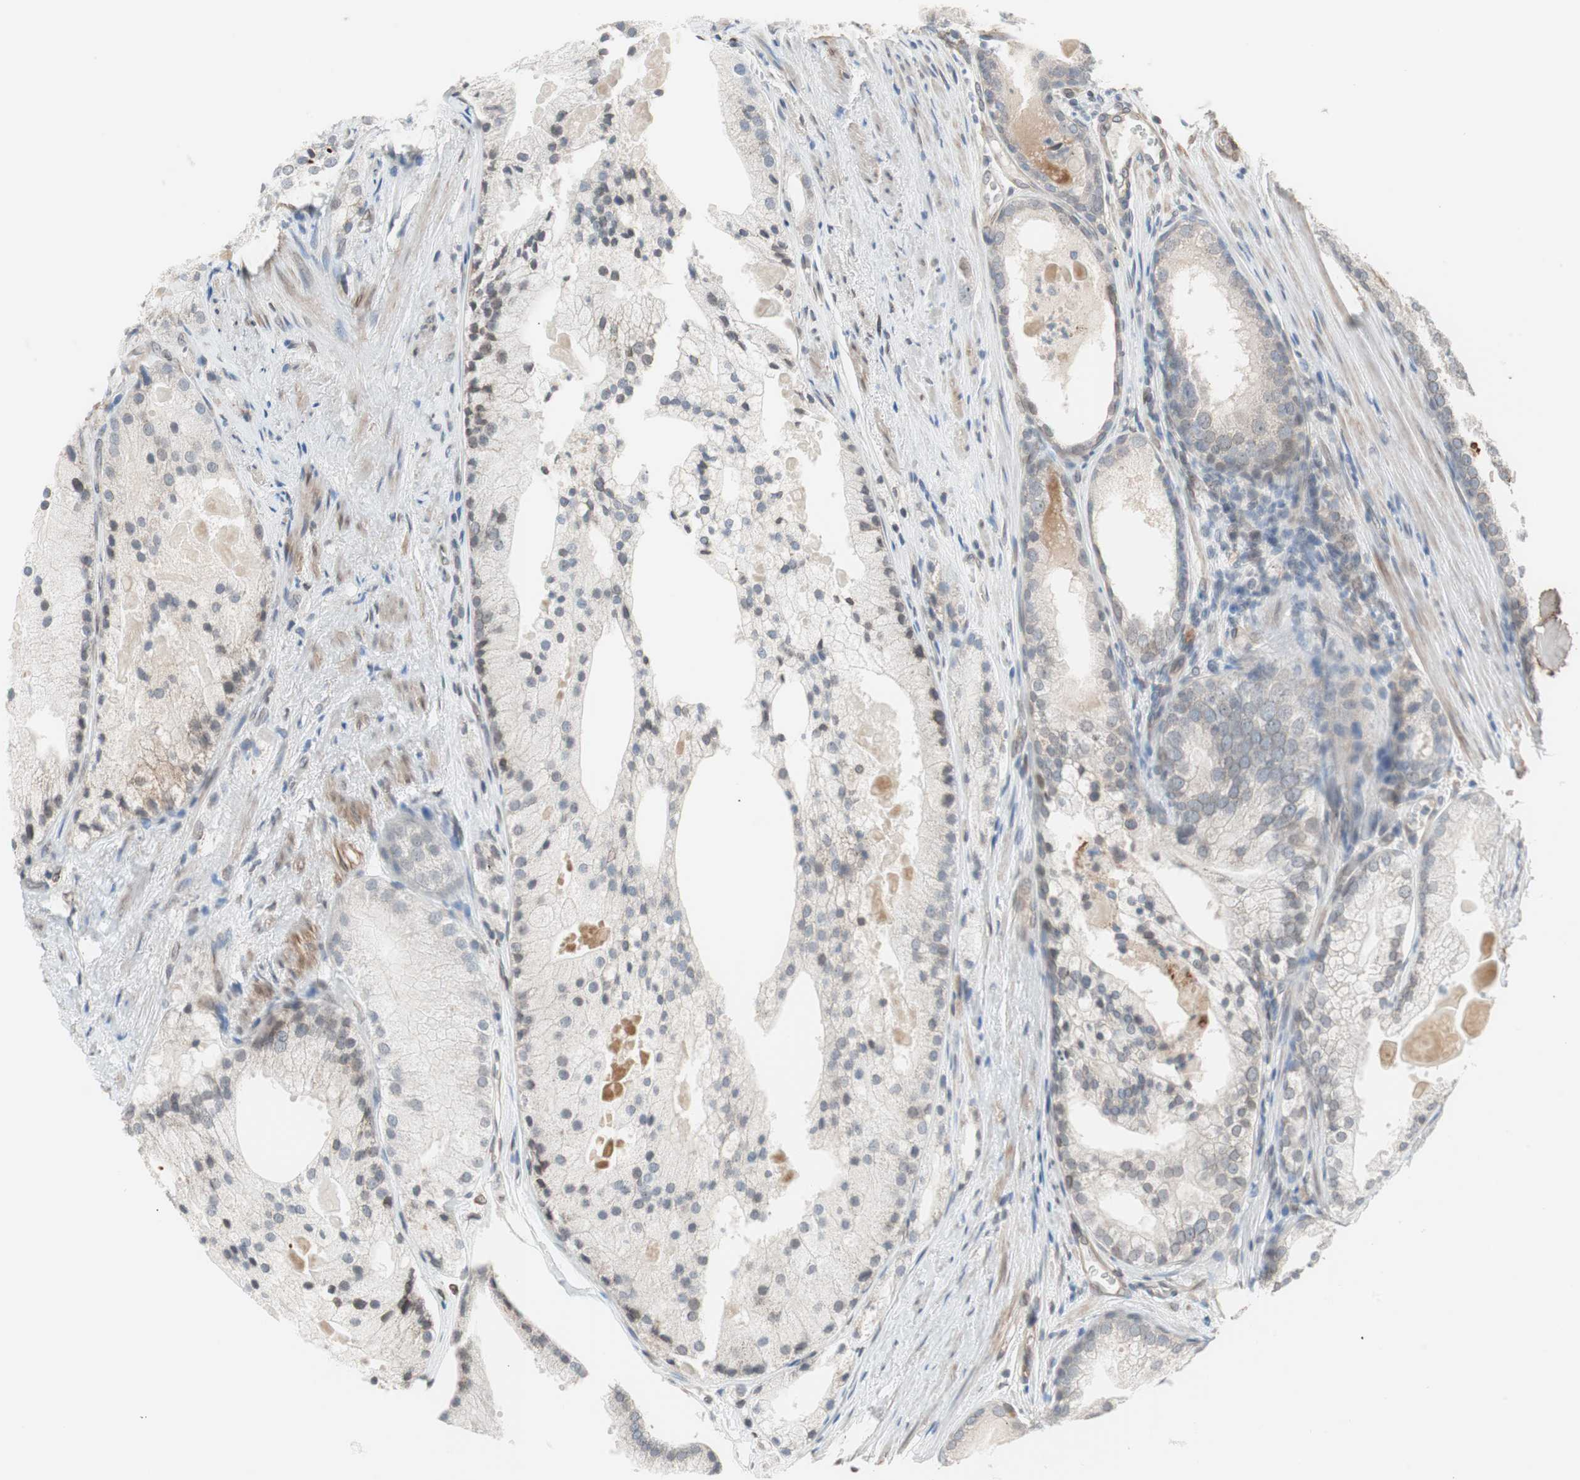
{"staining": {"intensity": "weak", "quantity": "<25%", "location": "cytoplasmic/membranous"}, "tissue": "prostate cancer", "cell_type": "Tumor cells", "image_type": "cancer", "snomed": [{"axis": "morphology", "description": "Adenocarcinoma, Low grade"}, {"axis": "topography", "description": "Prostate"}], "caption": "The photomicrograph exhibits no significant positivity in tumor cells of prostate low-grade adenocarcinoma.", "gene": "ARNT2", "patient": {"sex": "male", "age": 69}}